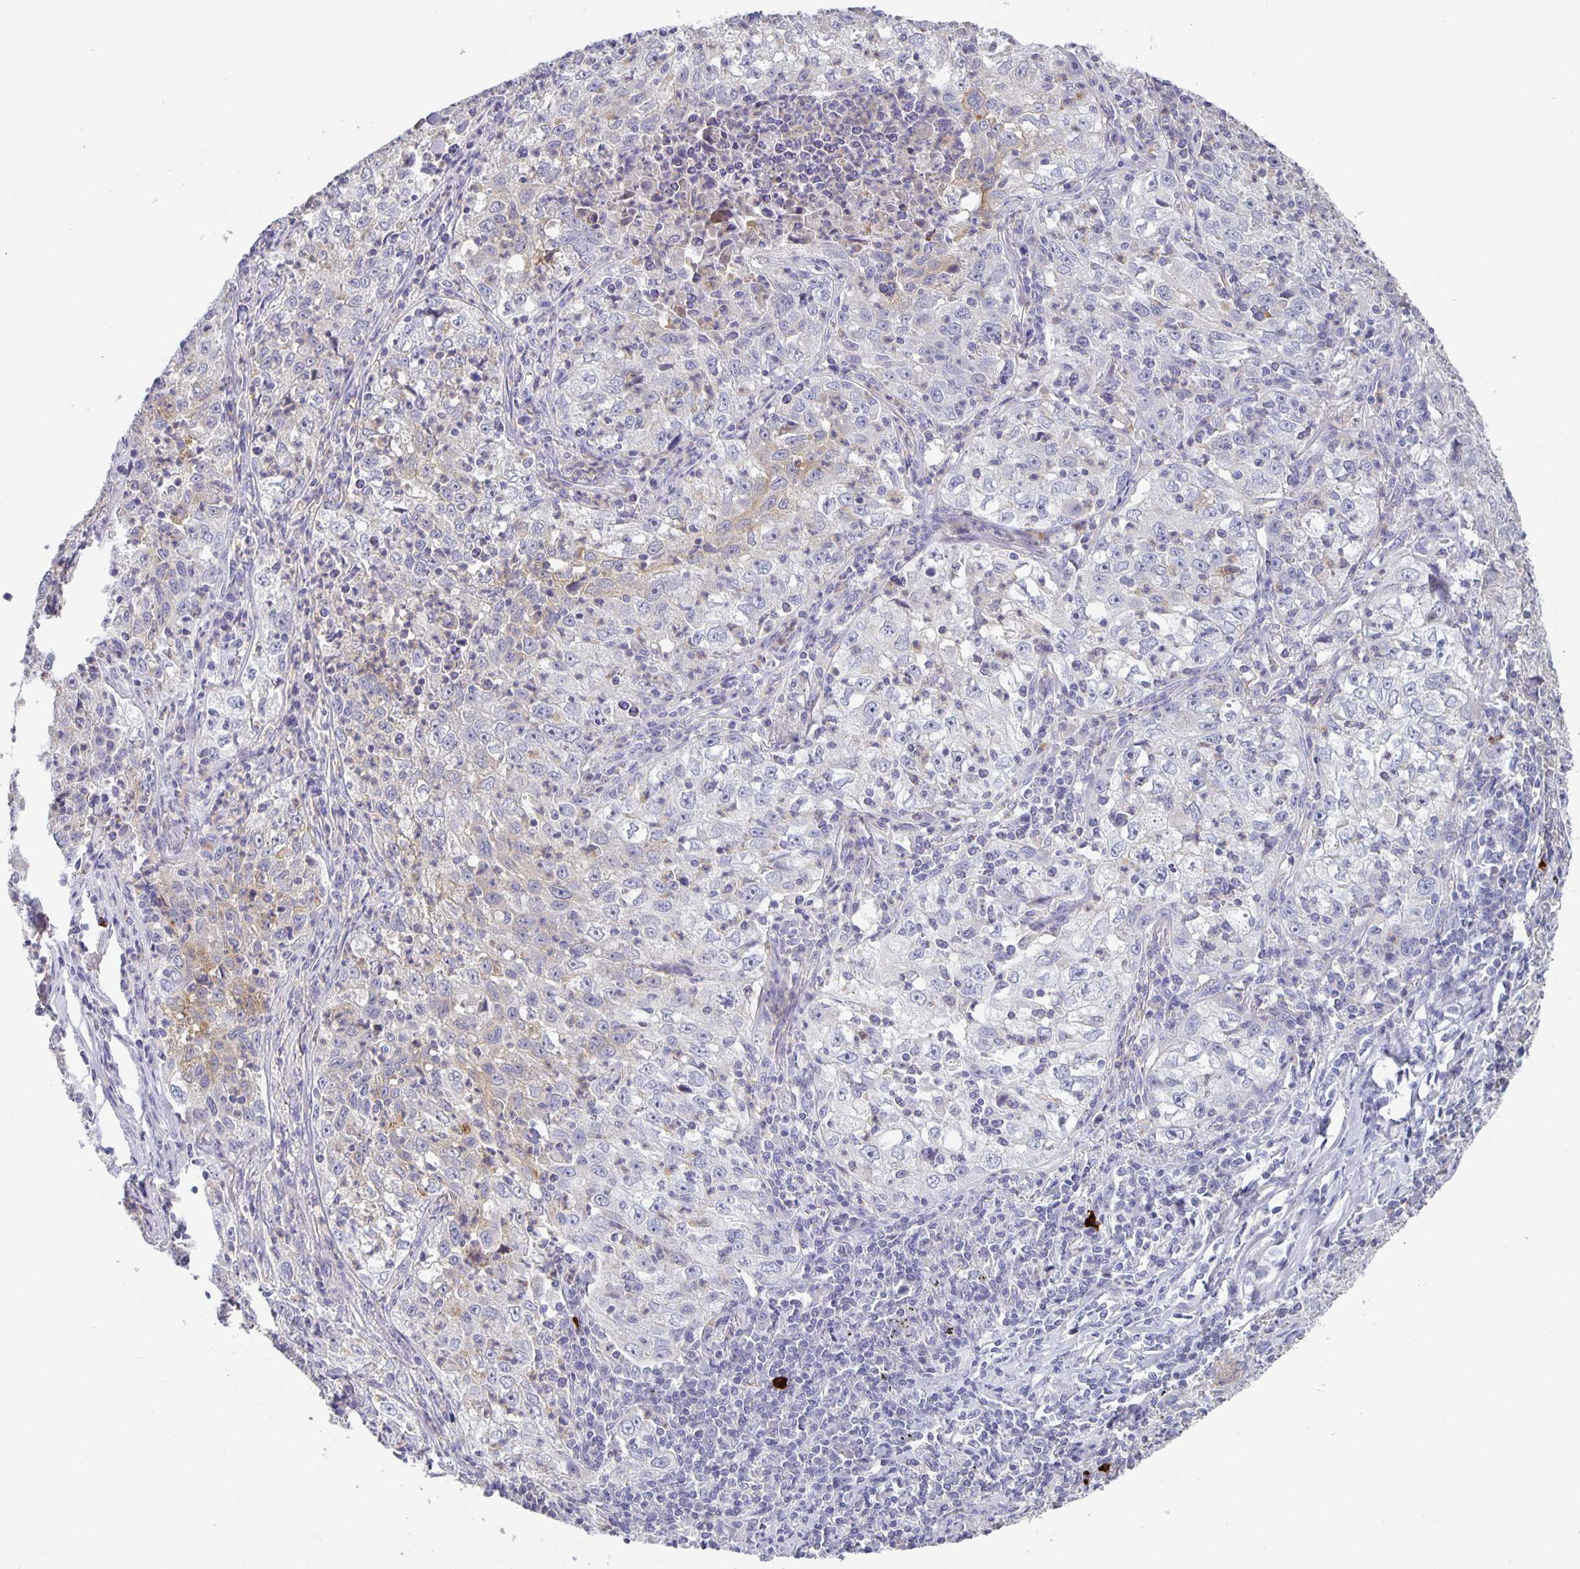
{"staining": {"intensity": "negative", "quantity": "none", "location": "none"}, "tissue": "lung cancer", "cell_type": "Tumor cells", "image_type": "cancer", "snomed": [{"axis": "morphology", "description": "Squamous cell carcinoma, NOS"}, {"axis": "topography", "description": "Lung"}], "caption": "IHC histopathology image of neoplastic tissue: squamous cell carcinoma (lung) stained with DAB reveals no significant protein expression in tumor cells.", "gene": "GDF15", "patient": {"sex": "male", "age": 71}}